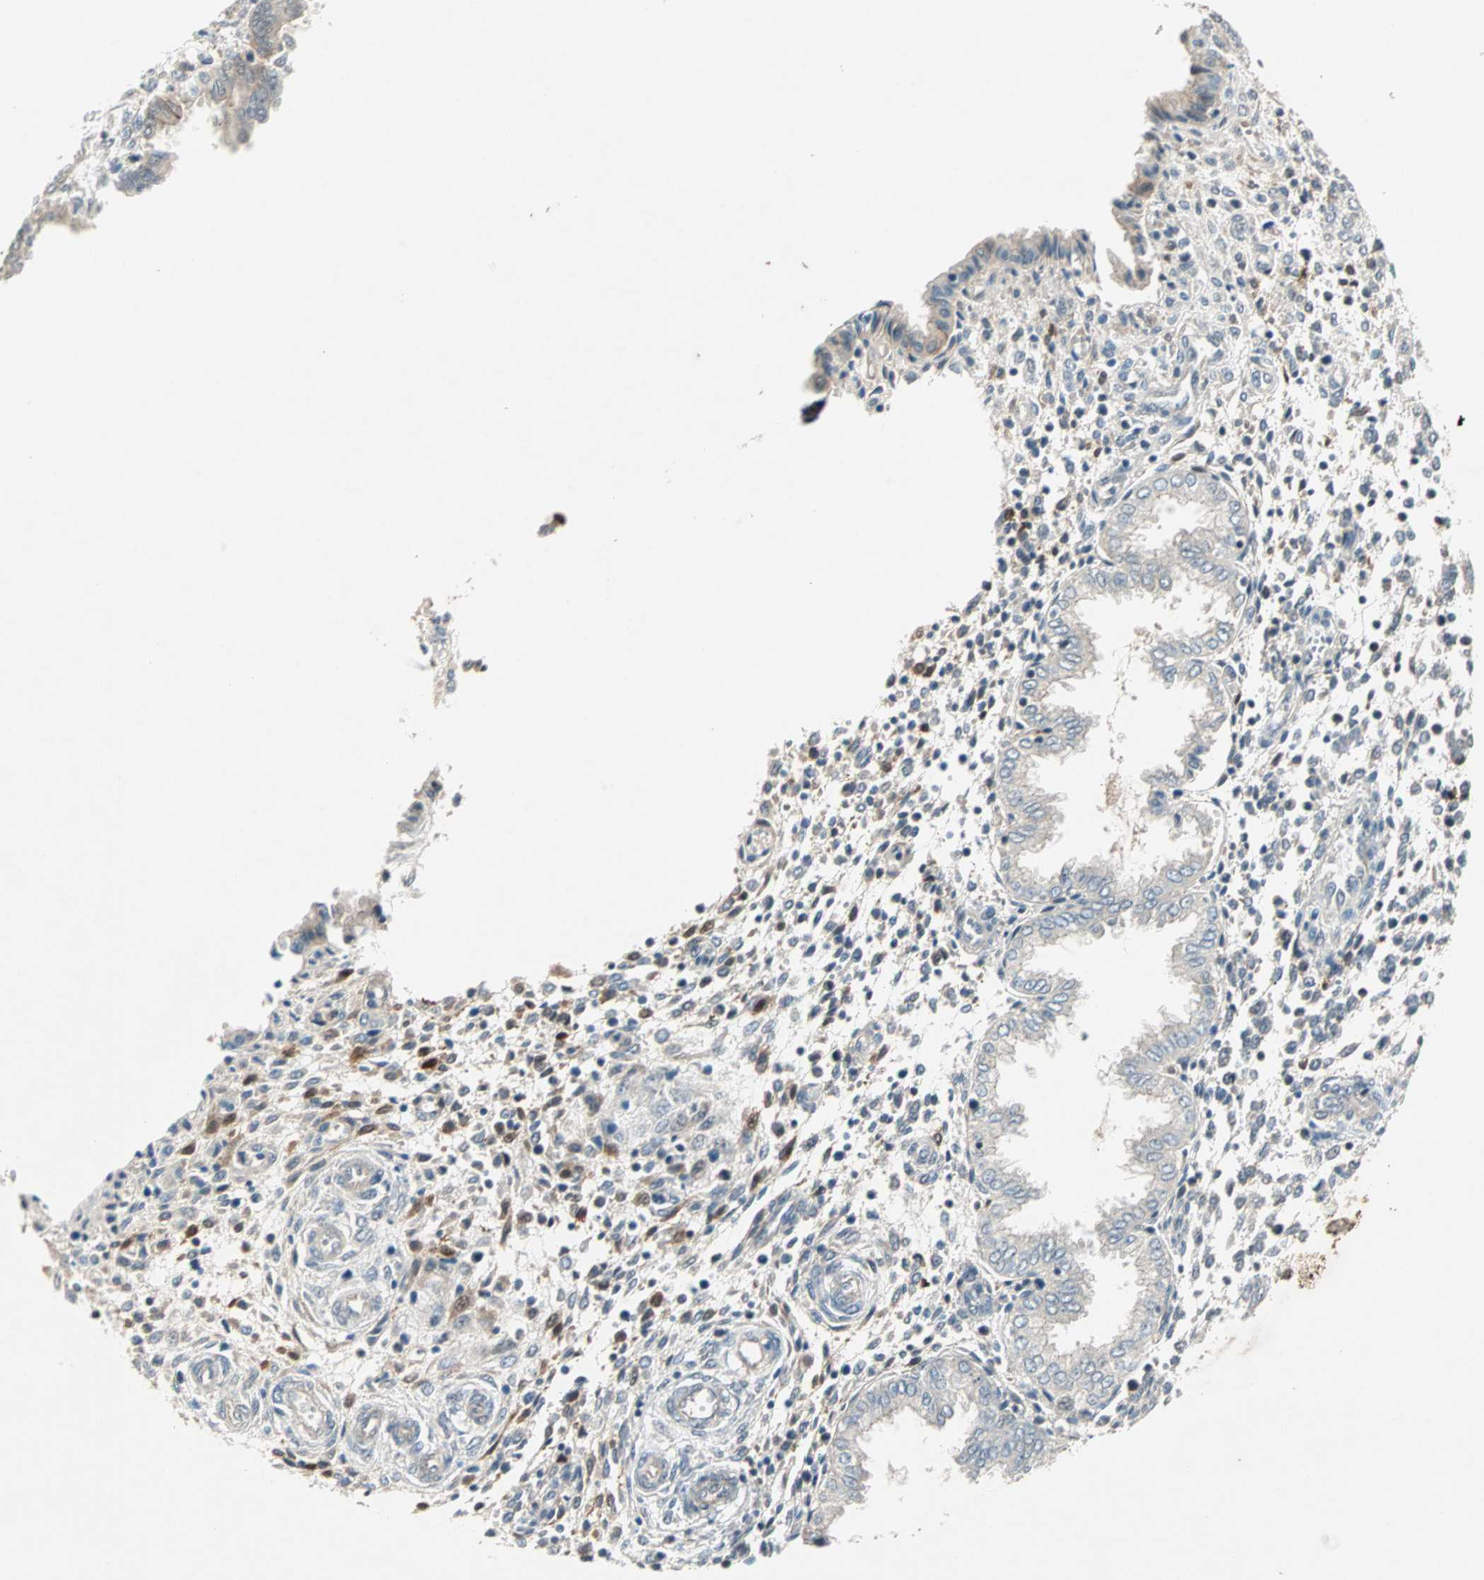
{"staining": {"intensity": "moderate", "quantity": "25%-75%", "location": "cytoplasmic/membranous"}, "tissue": "endometrium", "cell_type": "Cells in endometrial stroma", "image_type": "normal", "snomed": [{"axis": "morphology", "description": "Normal tissue, NOS"}, {"axis": "topography", "description": "Endometrium"}], "caption": "Human endometrium stained for a protein (brown) demonstrates moderate cytoplasmic/membranous positive positivity in approximately 25%-75% of cells in endometrial stroma.", "gene": "RTL6", "patient": {"sex": "female", "age": 33}}